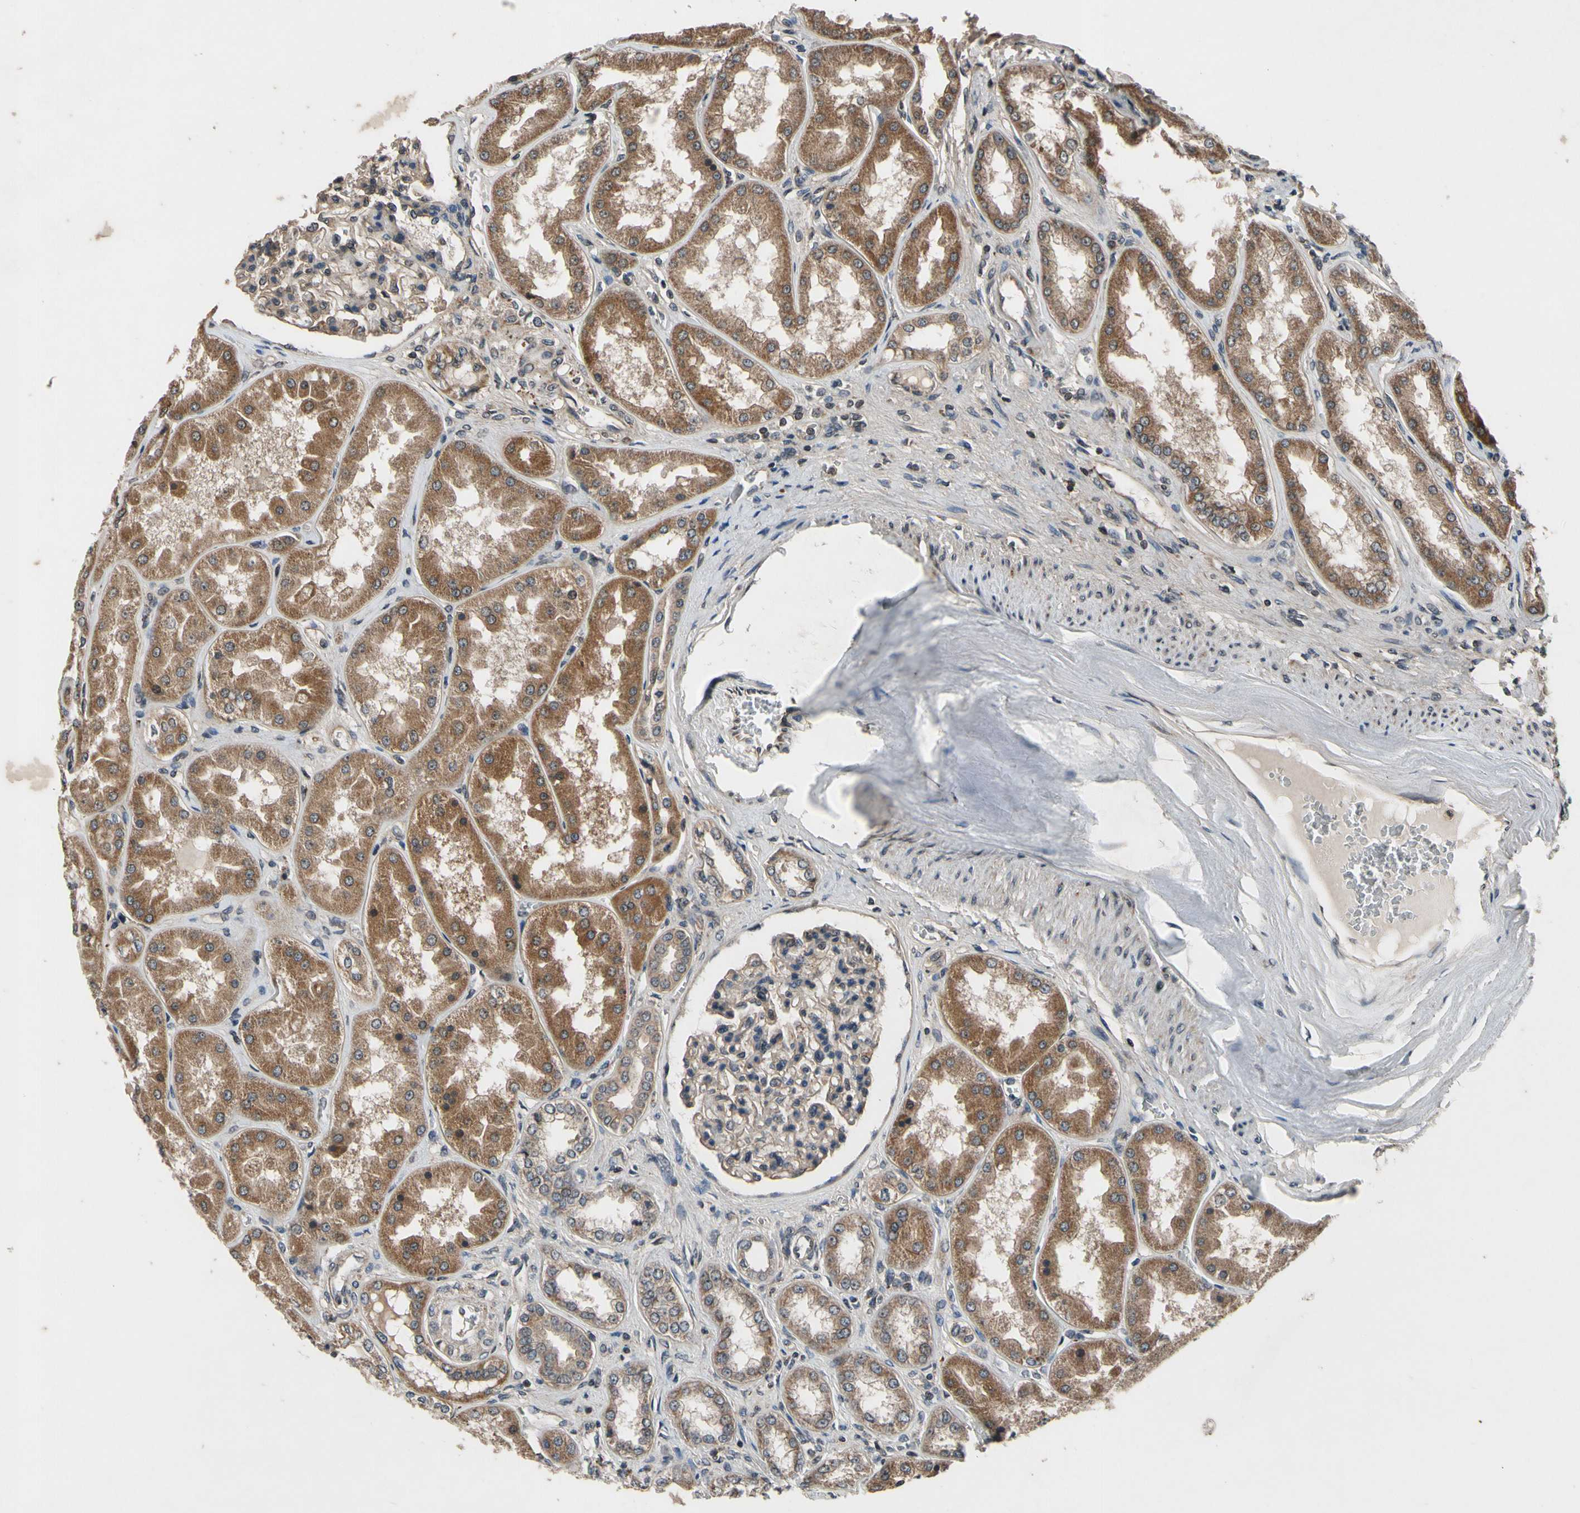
{"staining": {"intensity": "weak", "quantity": ">75%", "location": "cytoplasmic/membranous"}, "tissue": "kidney", "cell_type": "Cells in glomeruli", "image_type": "normal", "snomed": [{"axis": "morphology", "description": "Normal tissue, NOS"}, {"axis": "topography", "description": "Kidney"}], "caption": "Immunohistochemistry (DAB) staining of benign kidney demonstrates weak cytoplasmic/membranous protein positivity in approximately >75% of cells in glomeruli.", "gene": "MBTPS2", "patient": {"sex": "female", "age": 56}}